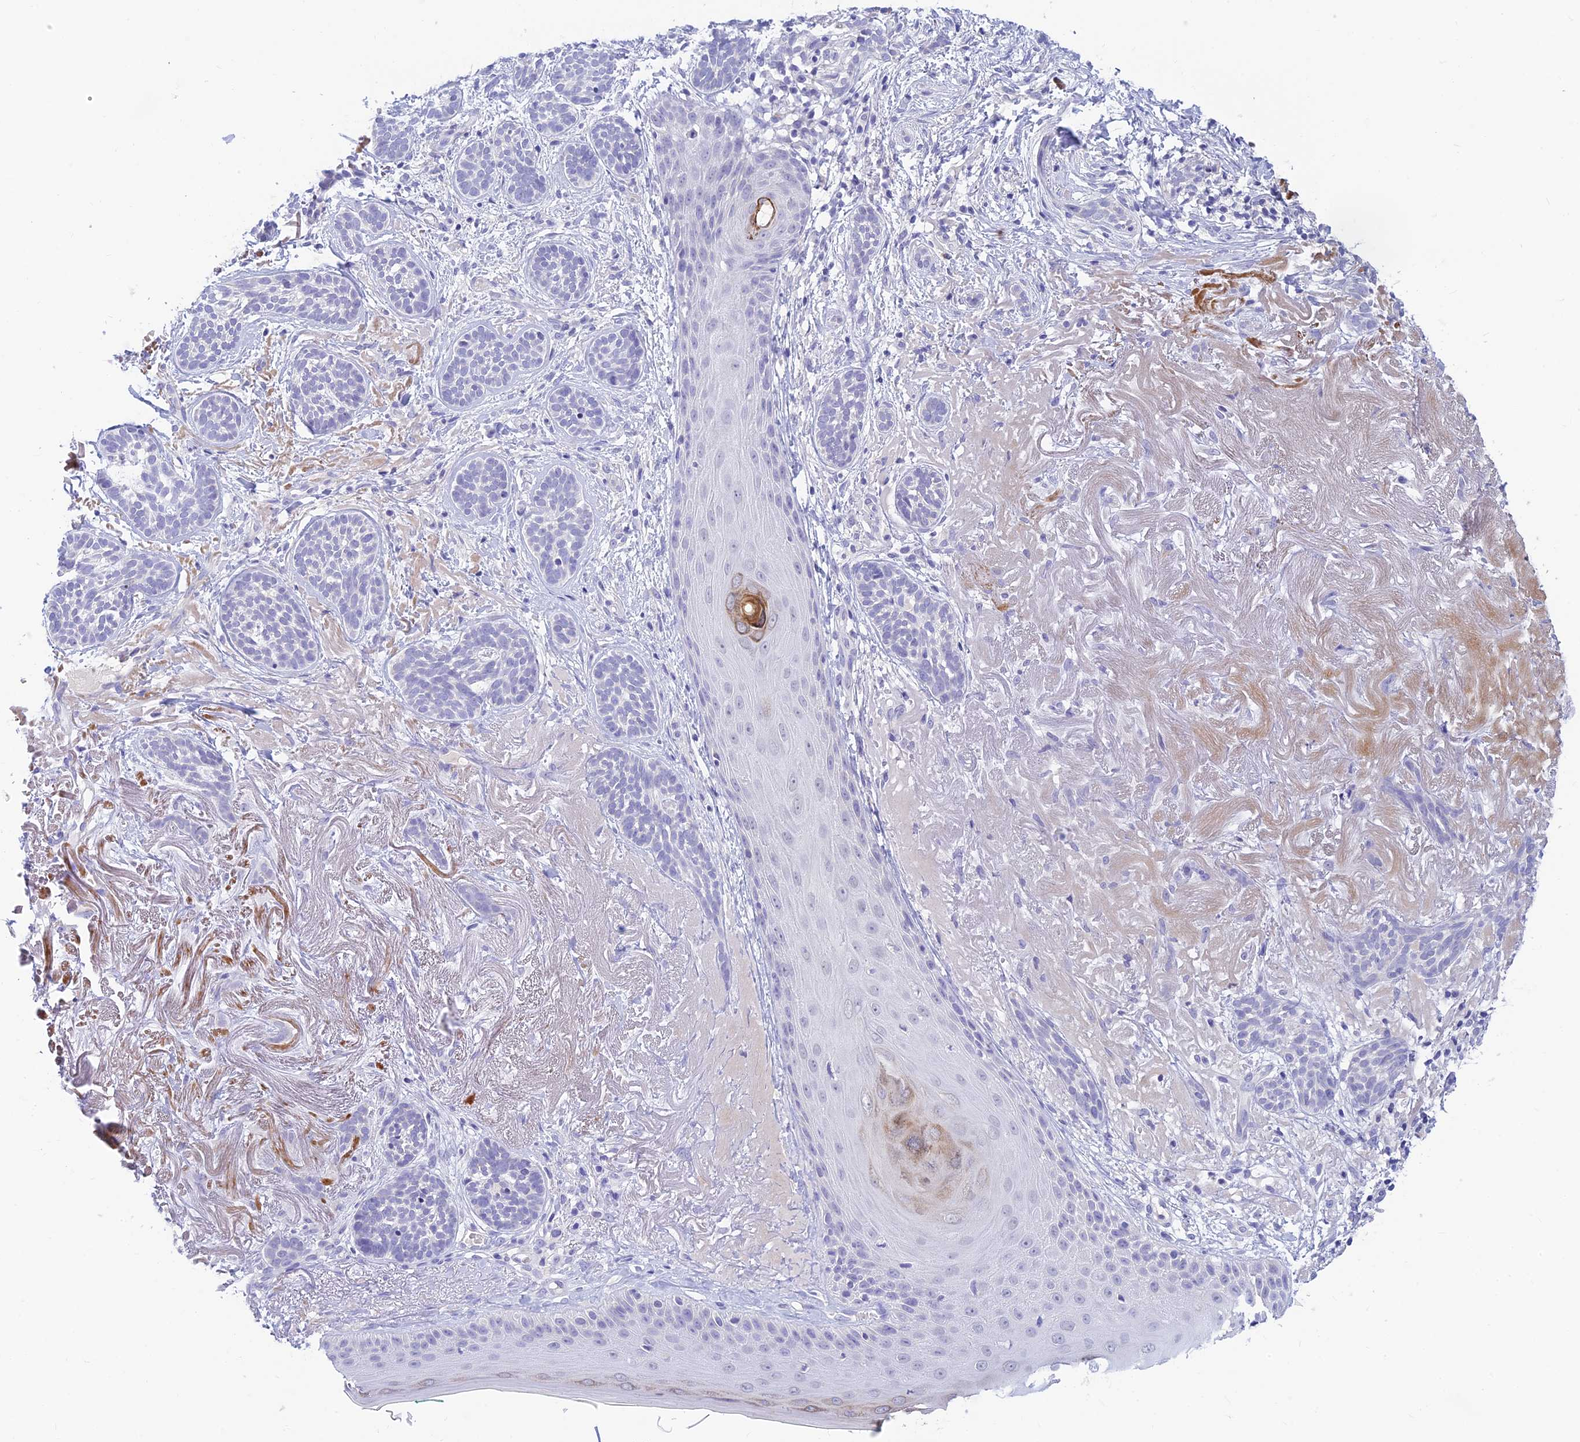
{"staining": {"intensity": "negative", "quantity": "none", "location": "none"}, "tissue": "skin cancer", "cell_type": "Tumor cells", "image_type": "cancer", "snomed": [{"axis": "morphology", "description": "Basal cell carcinoma"}, {"axis": "topography", "description": "Skin"}], "caption": "This is an immunohistochemistry (IHC) histopathology image of human basal cell carcinoma (skin). There is no expression in tumor cells.", "gene": "INTS13", "patient": {"sex": "male", "age": 71}}